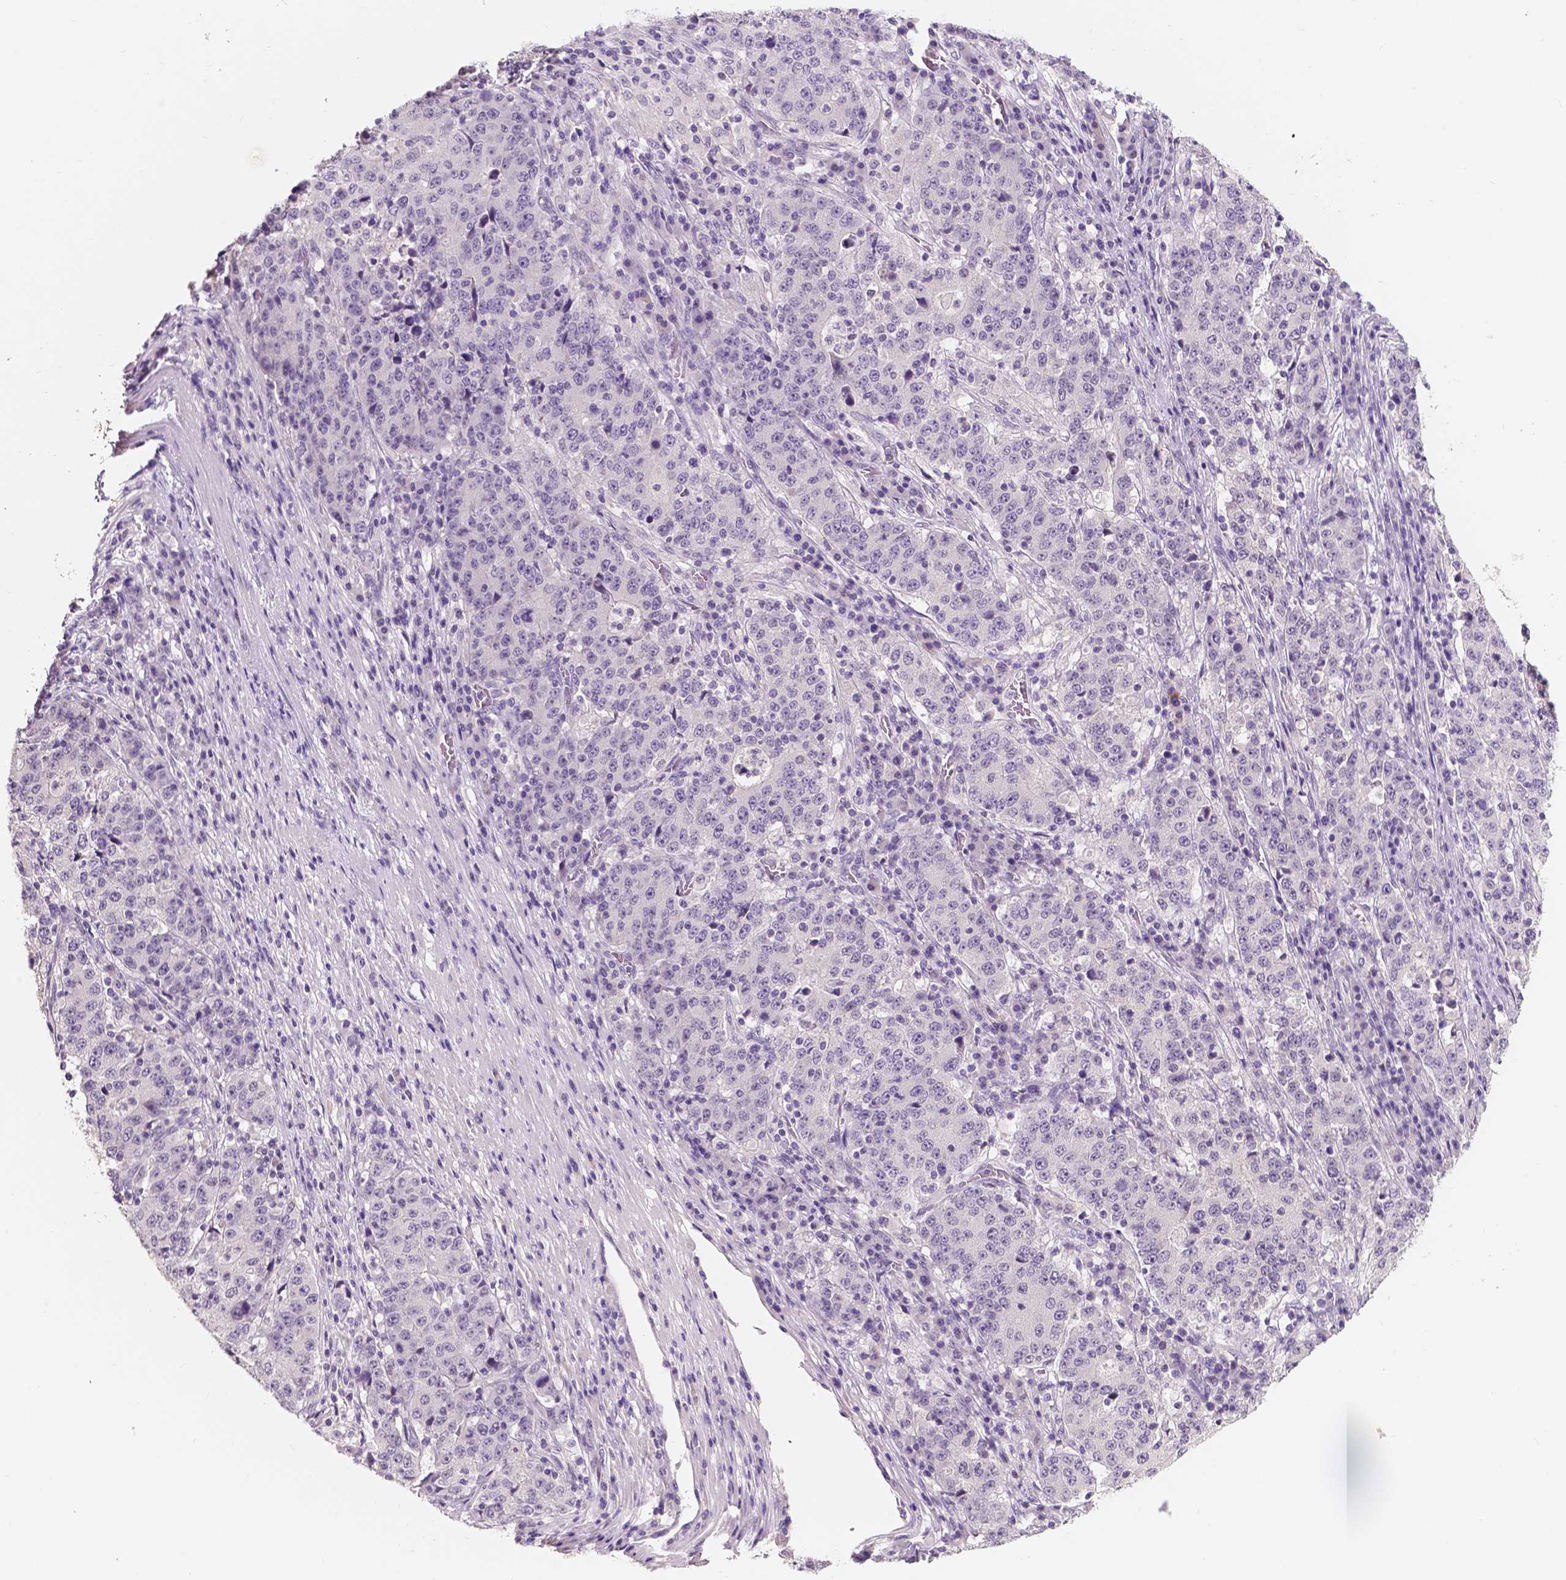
{"staining": {"intensity": "negative", "quantity": "none", "location": "none"}, "tissue": "stomach cancer", "cell_type": "Tumor cells", "image_type": "cancer", "snomed": [{"axis": "morphology", "description": "Adenocarcinoma, NOS"}, {"axis": "topography", "description": "Stomach"}], "caption": "A high-resolution histopathology image shows IHC staining of stomach adenocarcinoma, which demonstrates no significant staining in tumor cells.", "gene": "TAL1", "patient": {"sex": "male", "age": 59}}